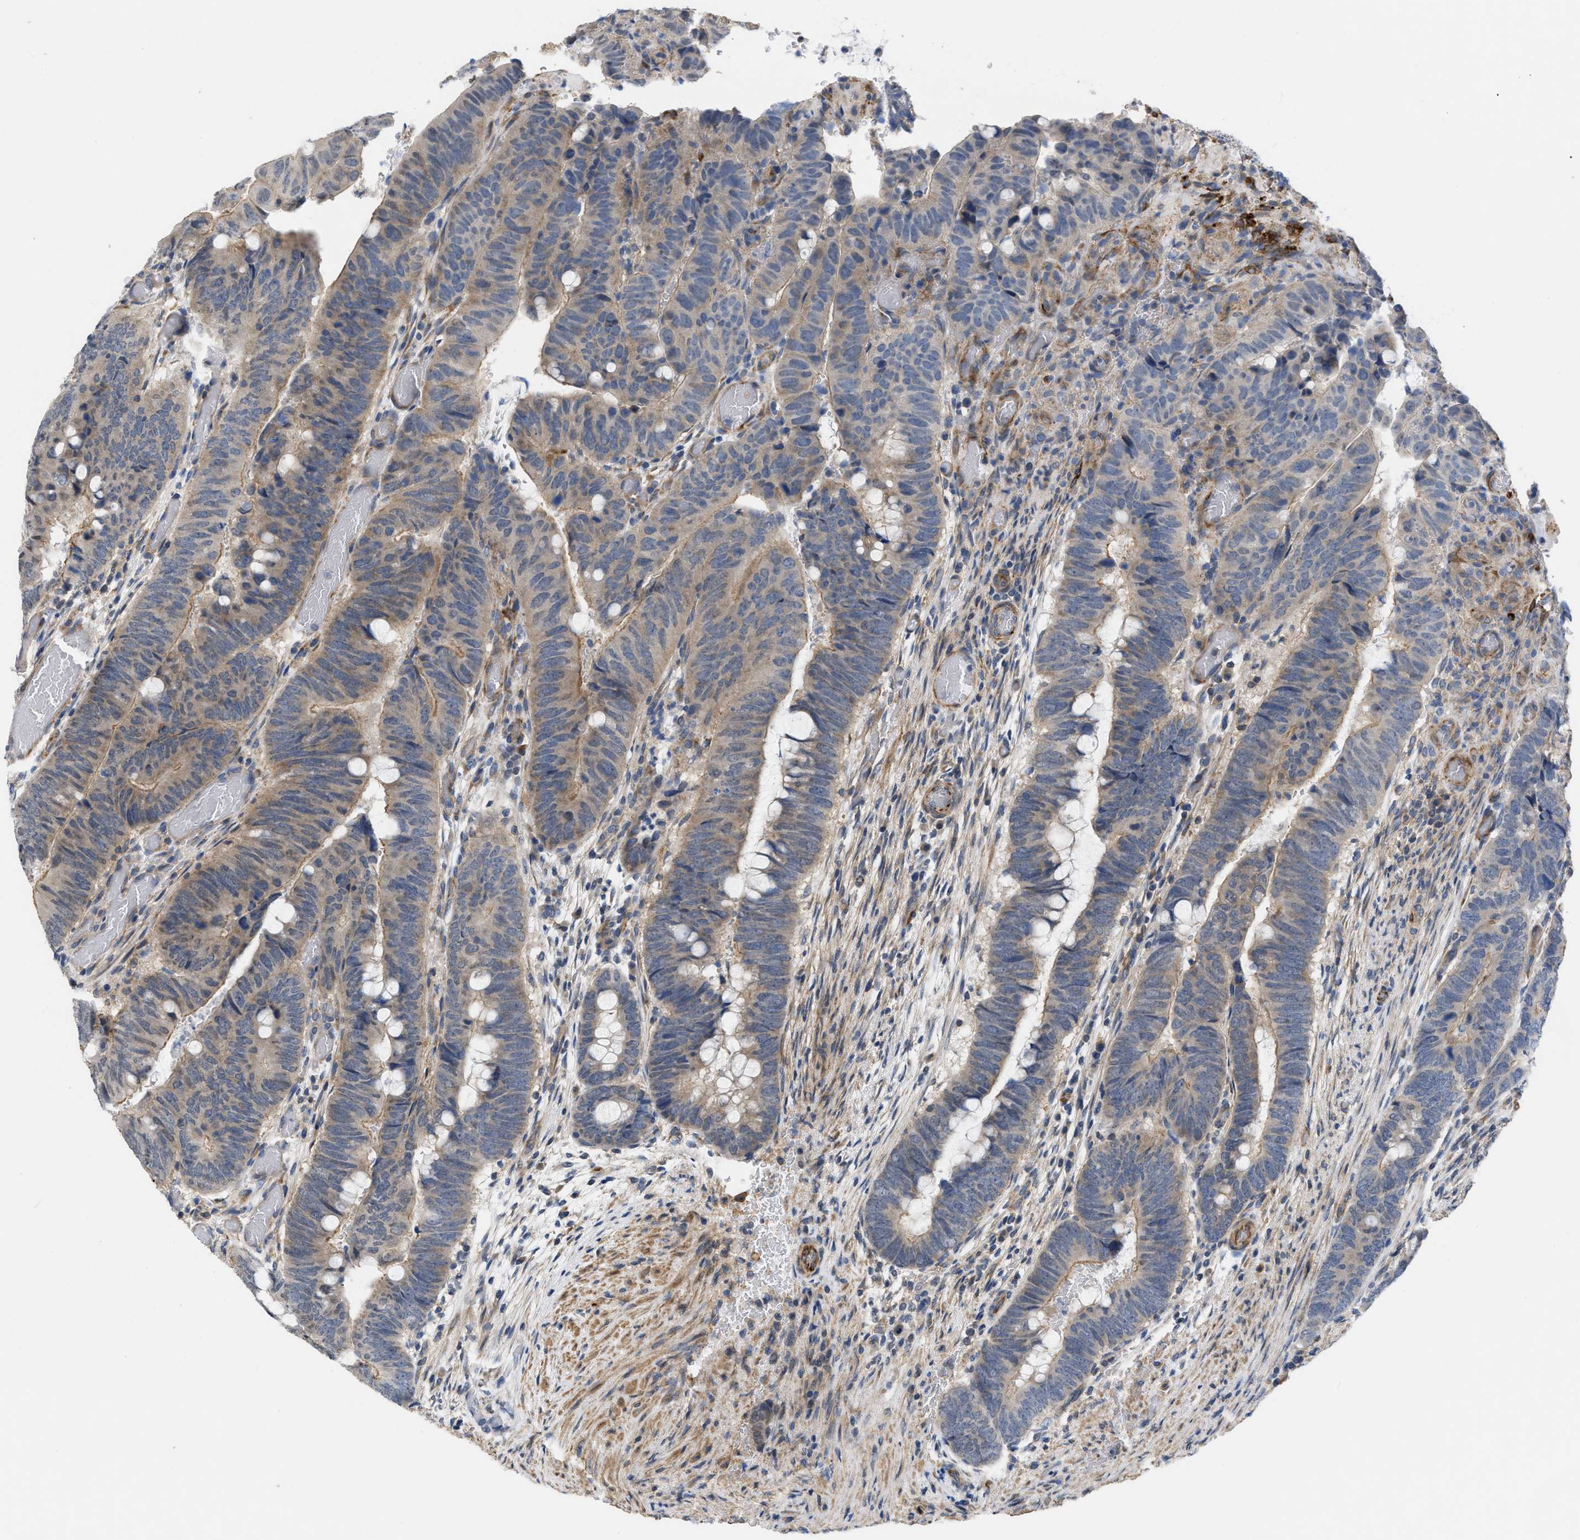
{"staining": {"intensity": "weak", "quantity": "25%-75%", "location": "cytoplasmic/membranous"}, "tissue": "colorectal cancer", "cell_type": "Tumor cells", "image_type": "cancer", "snomed": [{"axis": "morphology", "description": "Normal tissue, NOS"}, {"axis": "morphology", "description": "Adenocarcinoma, NOS"}, {"axis": "topography", "description": "Rectum"}], "caption": "A brown stain highlights weak cytoplasmic/membranous positivity of a protein in adenocarcinoma (colorectal) tumor cells.", "gene": "TMEM131", "patient": {"sex": "male", "age": 92}}